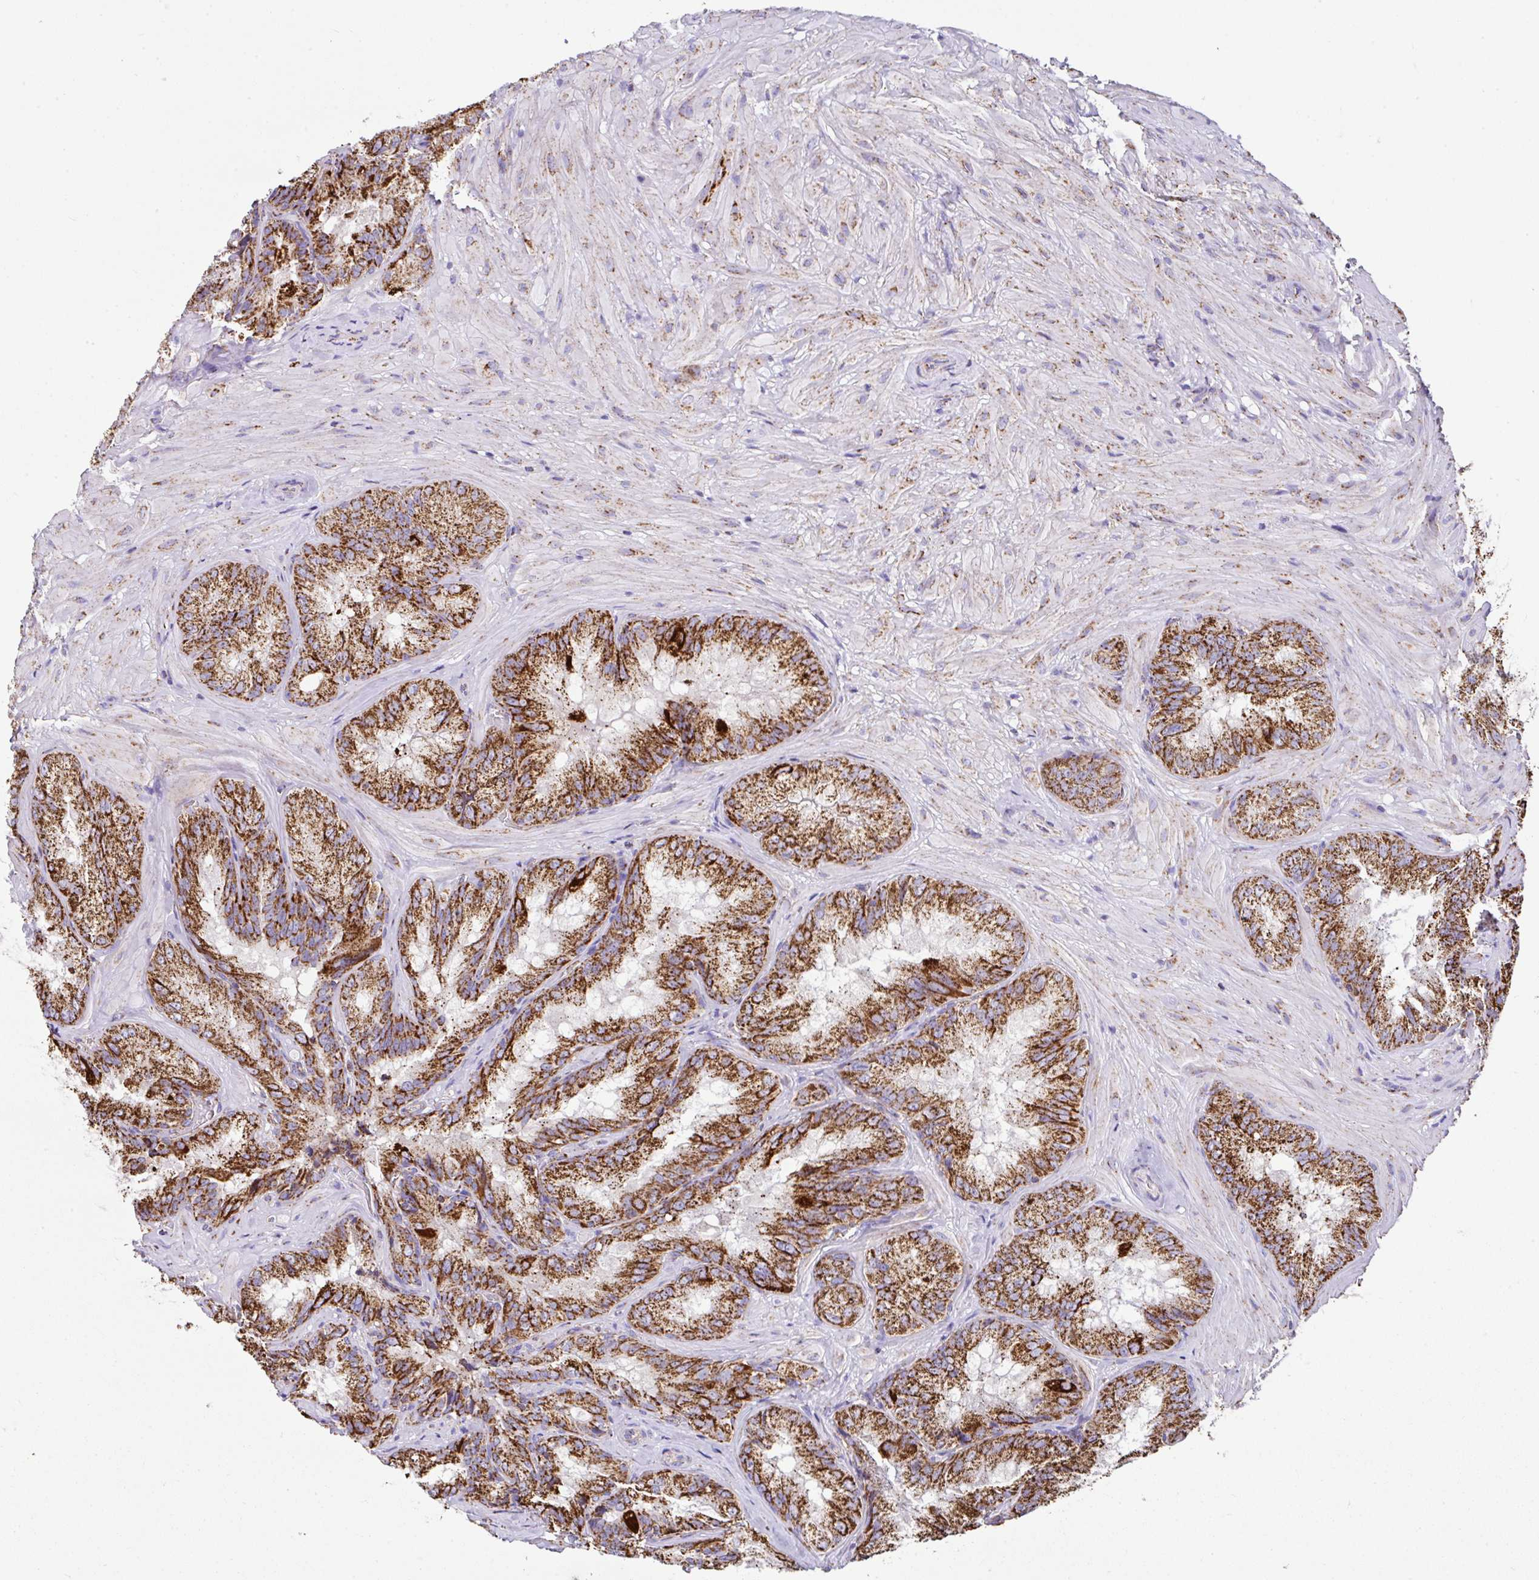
{"staining": {"intensity": "strong", "quantity": ">75%", "location": "cytoplasmic/membranous"}, "tissue": "seminal vesicle", "cell_type": "Glandular cells", "image_type": "normal", "snomed": [{"axis": "morphology", "description": "Normal tissue, NOS"}, {"axis": "topography", "description": "Seminal veicle"}], "caption": "IHC micrograph of benign seminal vesicle: human seminal vesicle stained using IHC demonstrates high levels of strong protein expression localized specifically in the cytoplasmic/membranous of glandular cells, appearing as a cytoplasmic/membranous brown color.", "gene": "ANKRD33B", "patient": {"sex": "male", "age": 47}}